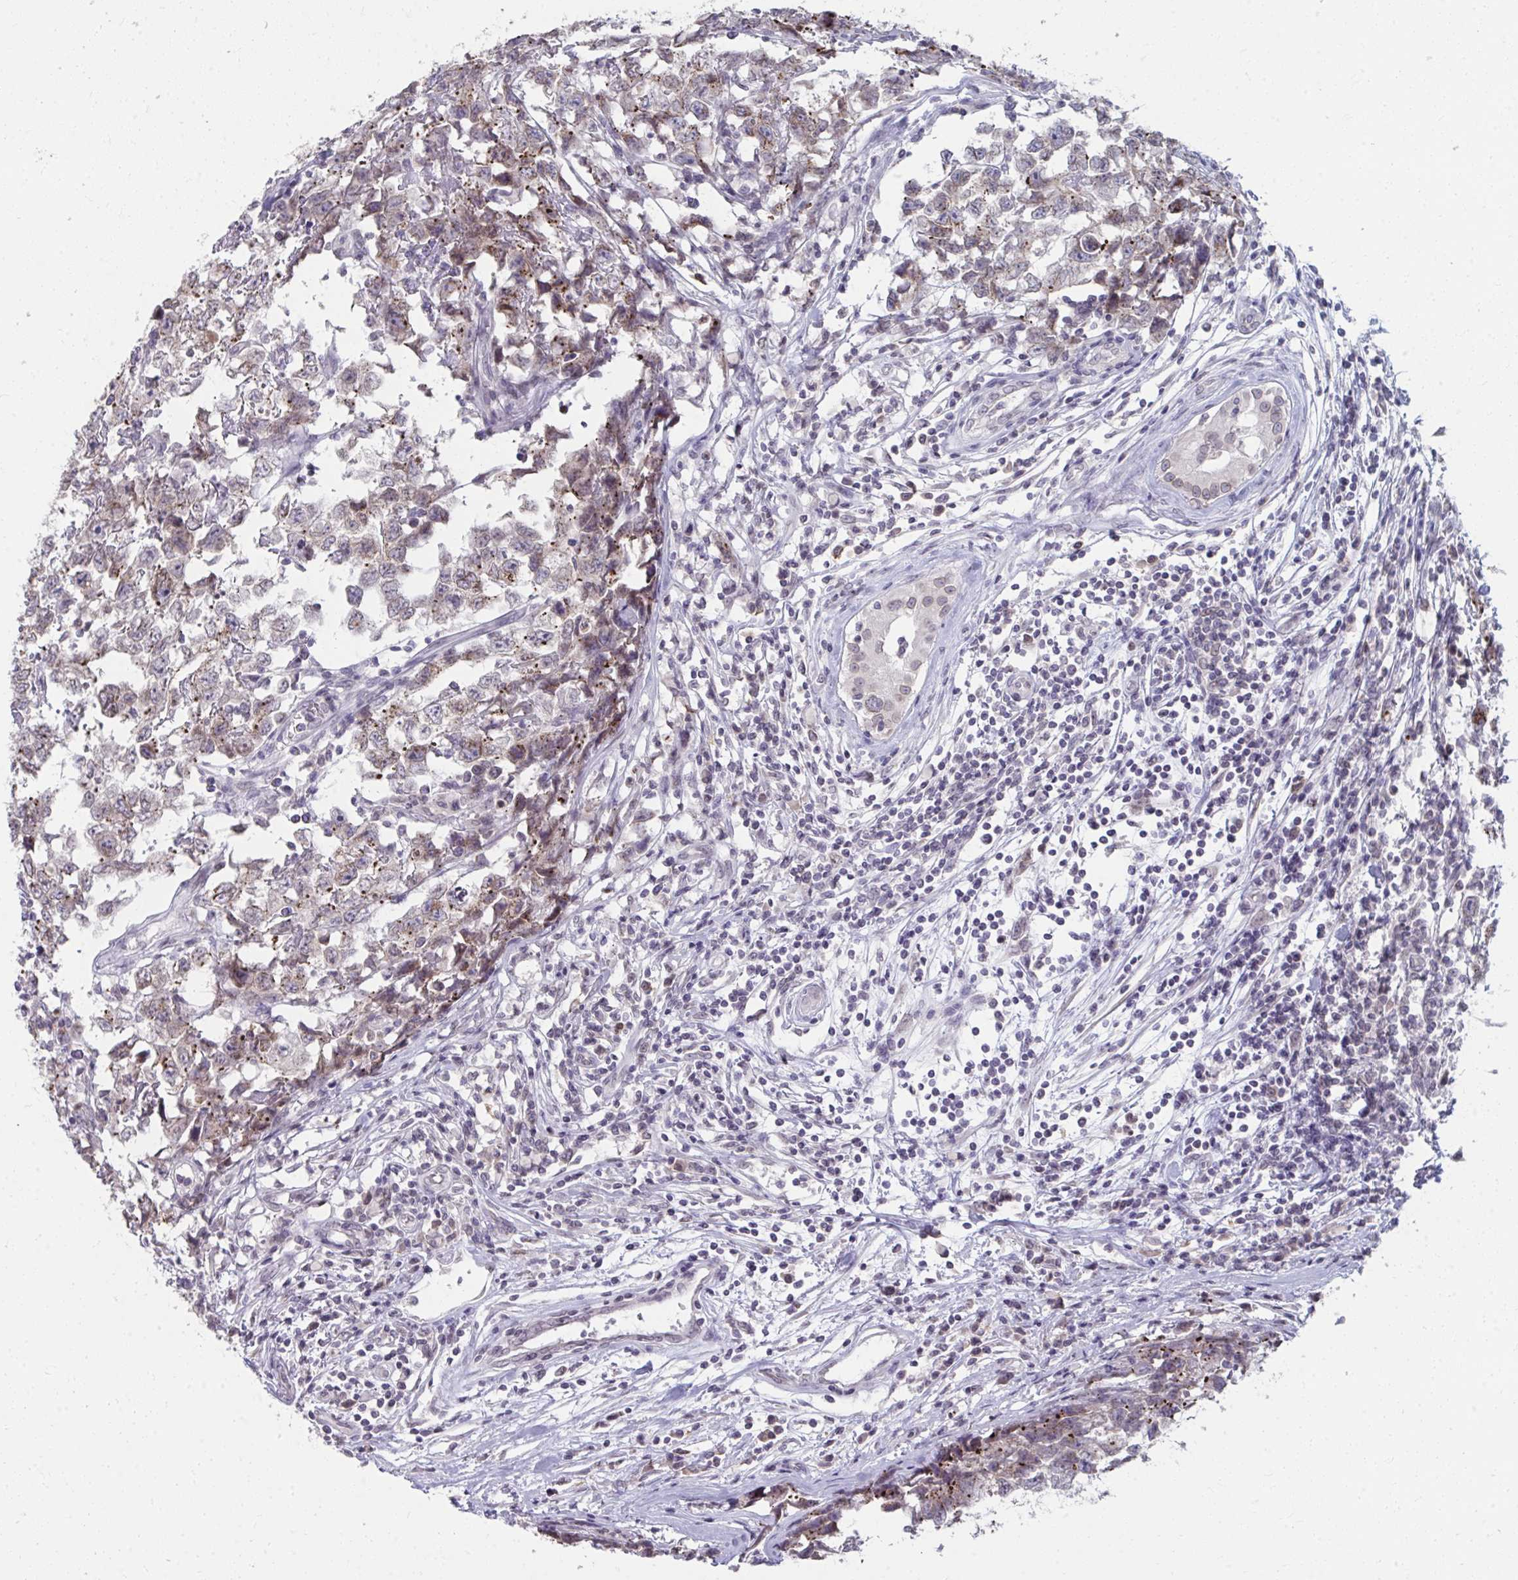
{"staining": {"intensity": "moderate", "quantity": "25%-75%", "location": "cytoplasmic/membranous,nuclear"}, "tissue": "testis cancer", "cell_type": "Tumor cells", "image_type": "cancer", "snomed": [{"axis": "morphology", "description": "Carcinoma, Embryonal, NOS"}, {"axis": "topography", "description": "Testis"}], "caption": "This micrograph exhibits testis cancer (embryonal carcinoma) stained with IHC to label a protein in brown. The cytoplasmic/membranous and nuclear of tumor cells show moderate positivity for the protein. Nuclei are counter-stained blue.", "gene": "NUP133", "patient": {"sex": "male", "age": 22}}